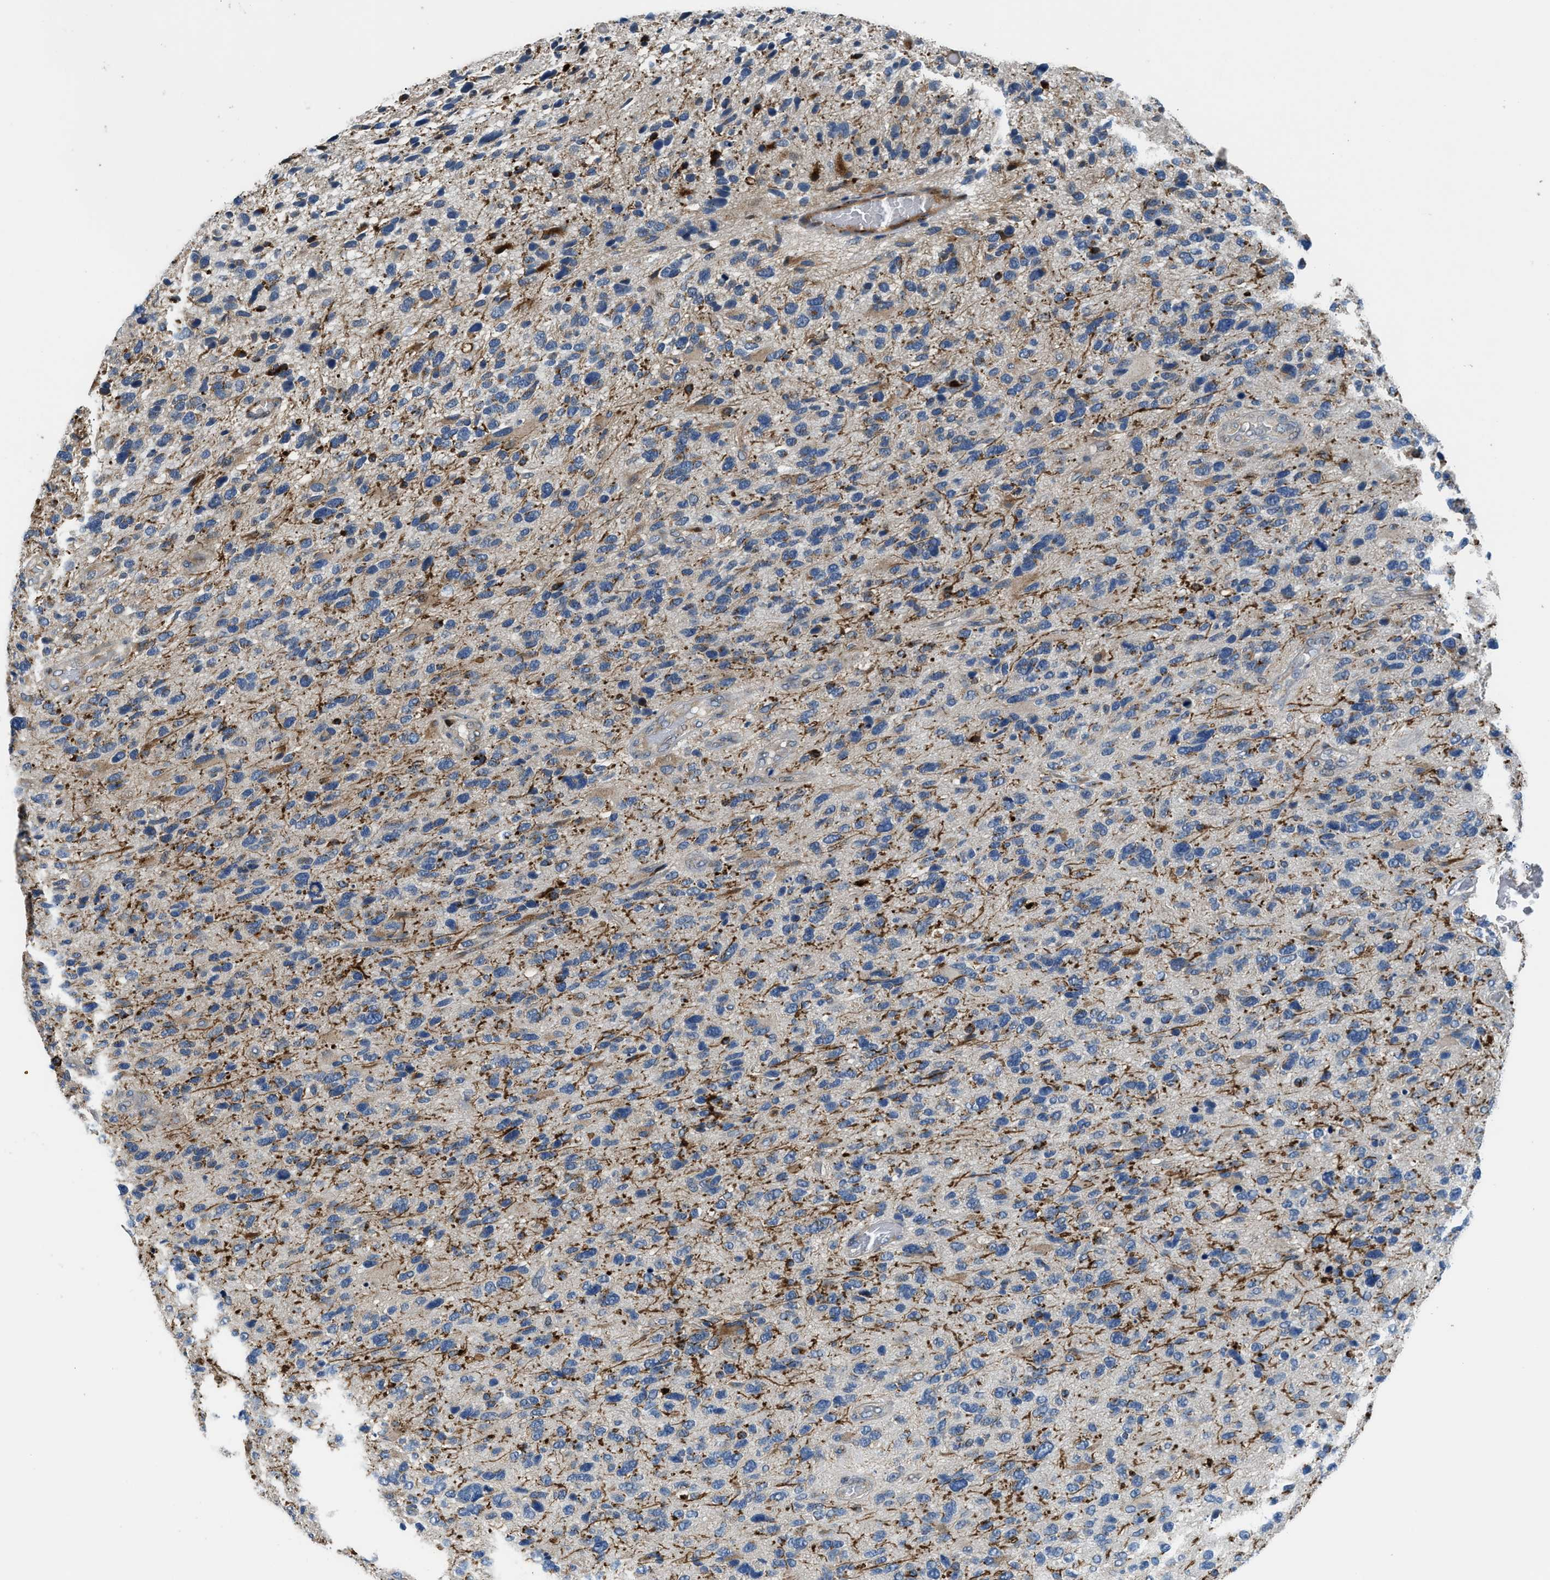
{"staining": {"intensity": "weak", "quantity": "25%-75%", "location": "cytoplasmic/membranous"}, "tissue": "glioma", "cell_type": "Tumor cells", "image_type": "cancer", "snomed": [{"axis": "morphology", "description": "Glioma, malignant, High grade"}, {"axis": "topography", "description": "Brain"}], "caption": "A micrograph of human glioma stained for a protein displays weak cytoplasmic/membranous brown staining in tumor cells.", "gene": "FUT8", "patient": {"sex": "female", "age": 58}}